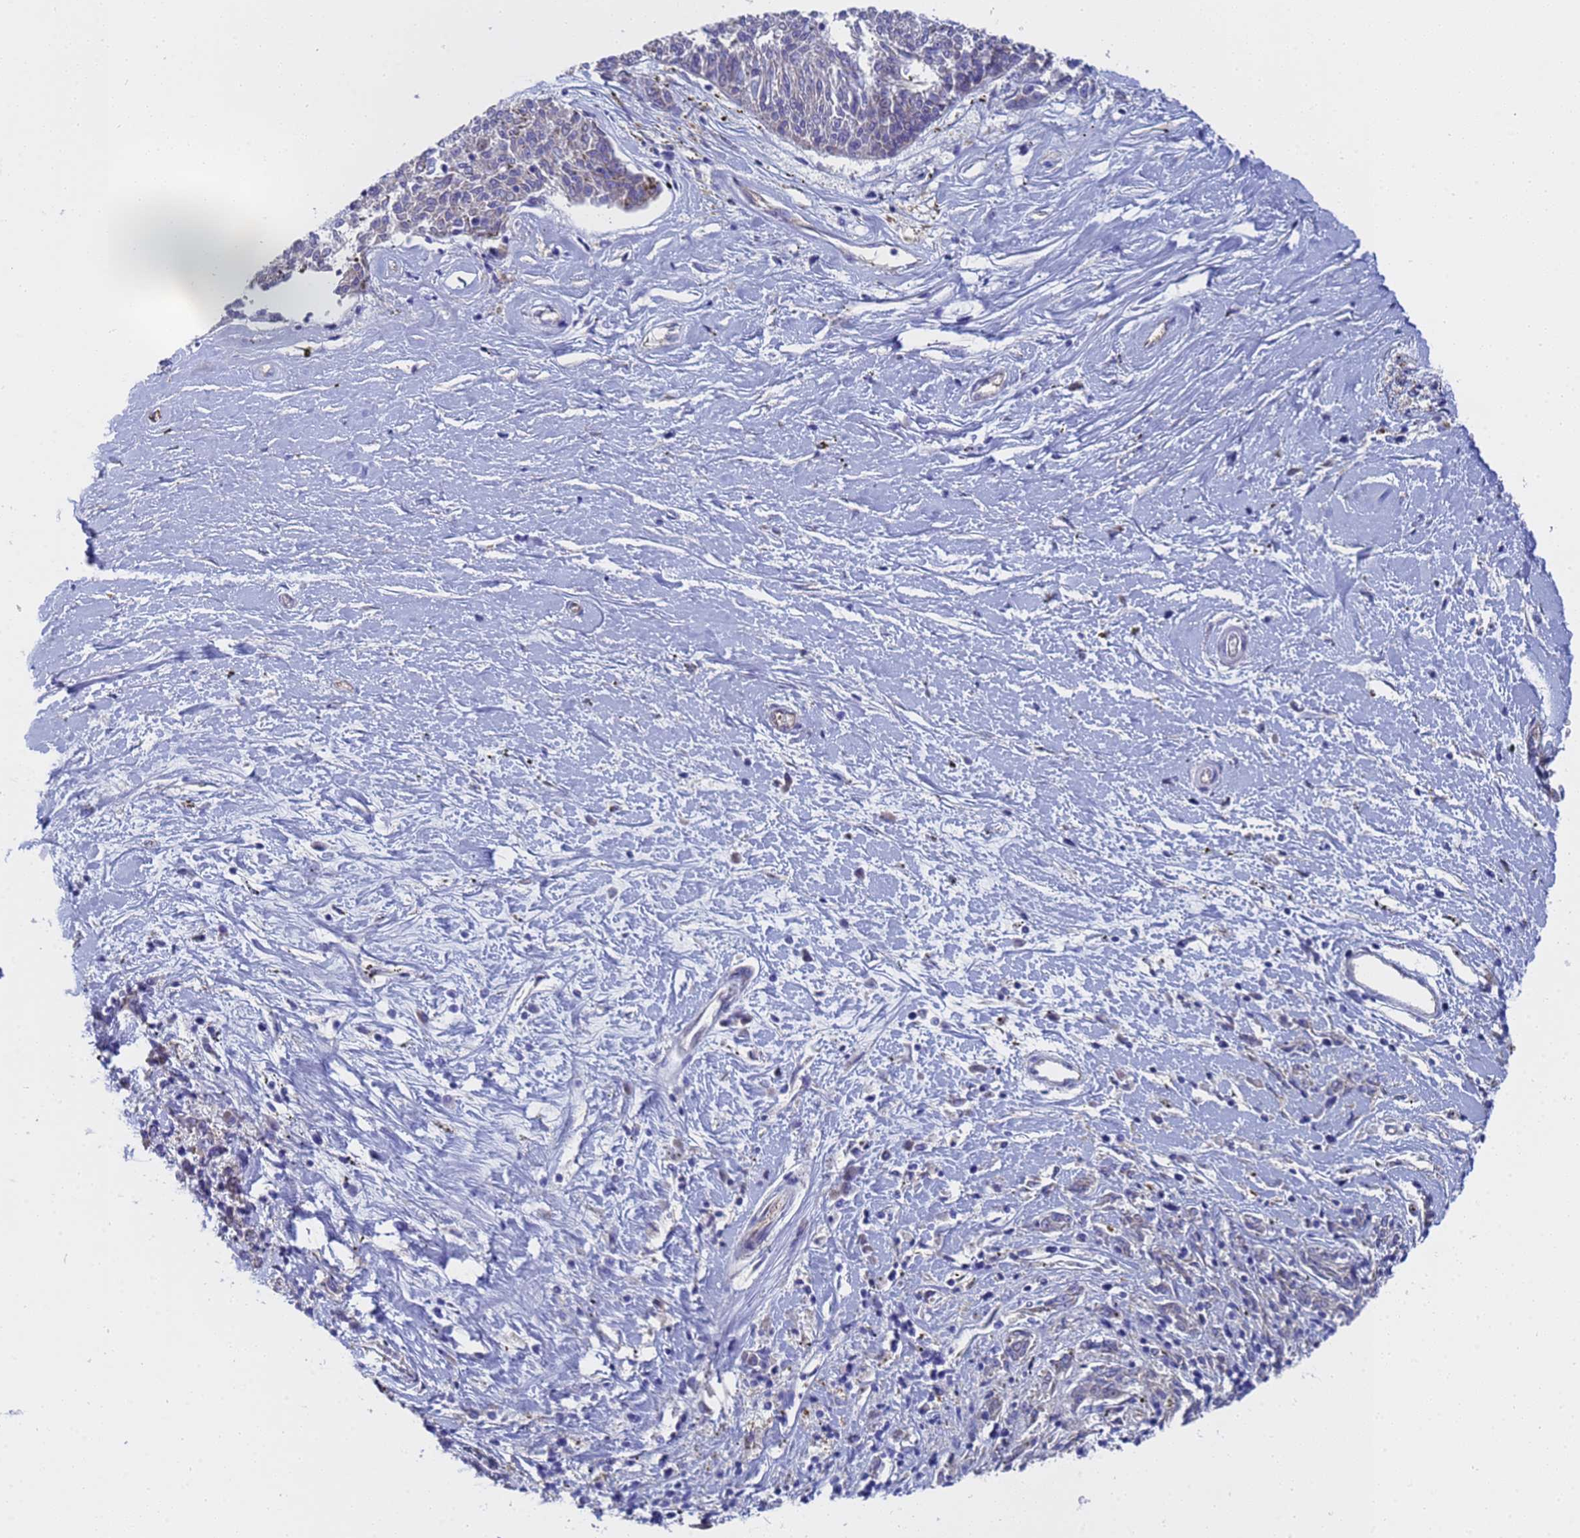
{"staining": {"intensity": "negative", "quantity": "none", "location": "none"}, "tissue": "melanoma", "cell_type": "Tumor cells", "image_type": "cancer", "snomed": [{"axis": "morphology", "description": "Malignant melanoma, NOS"}, {"axis": "topography", "description": "Skin"}], "caption": "Immunohistochemistry (IHC) photomicrograph of human malignant melanoma stained for a protein (brown), which demonstrates no staining in tumor cells. The staining was performed using DAB (3,3'-diaminobenzidine) to visualize the protein expression in brown, while the nuclei were stained in blue with hematoxylin (Magnification: 20x).", "gene": "TM4SF4", "patient": {"sex": "female", "age": 72}}